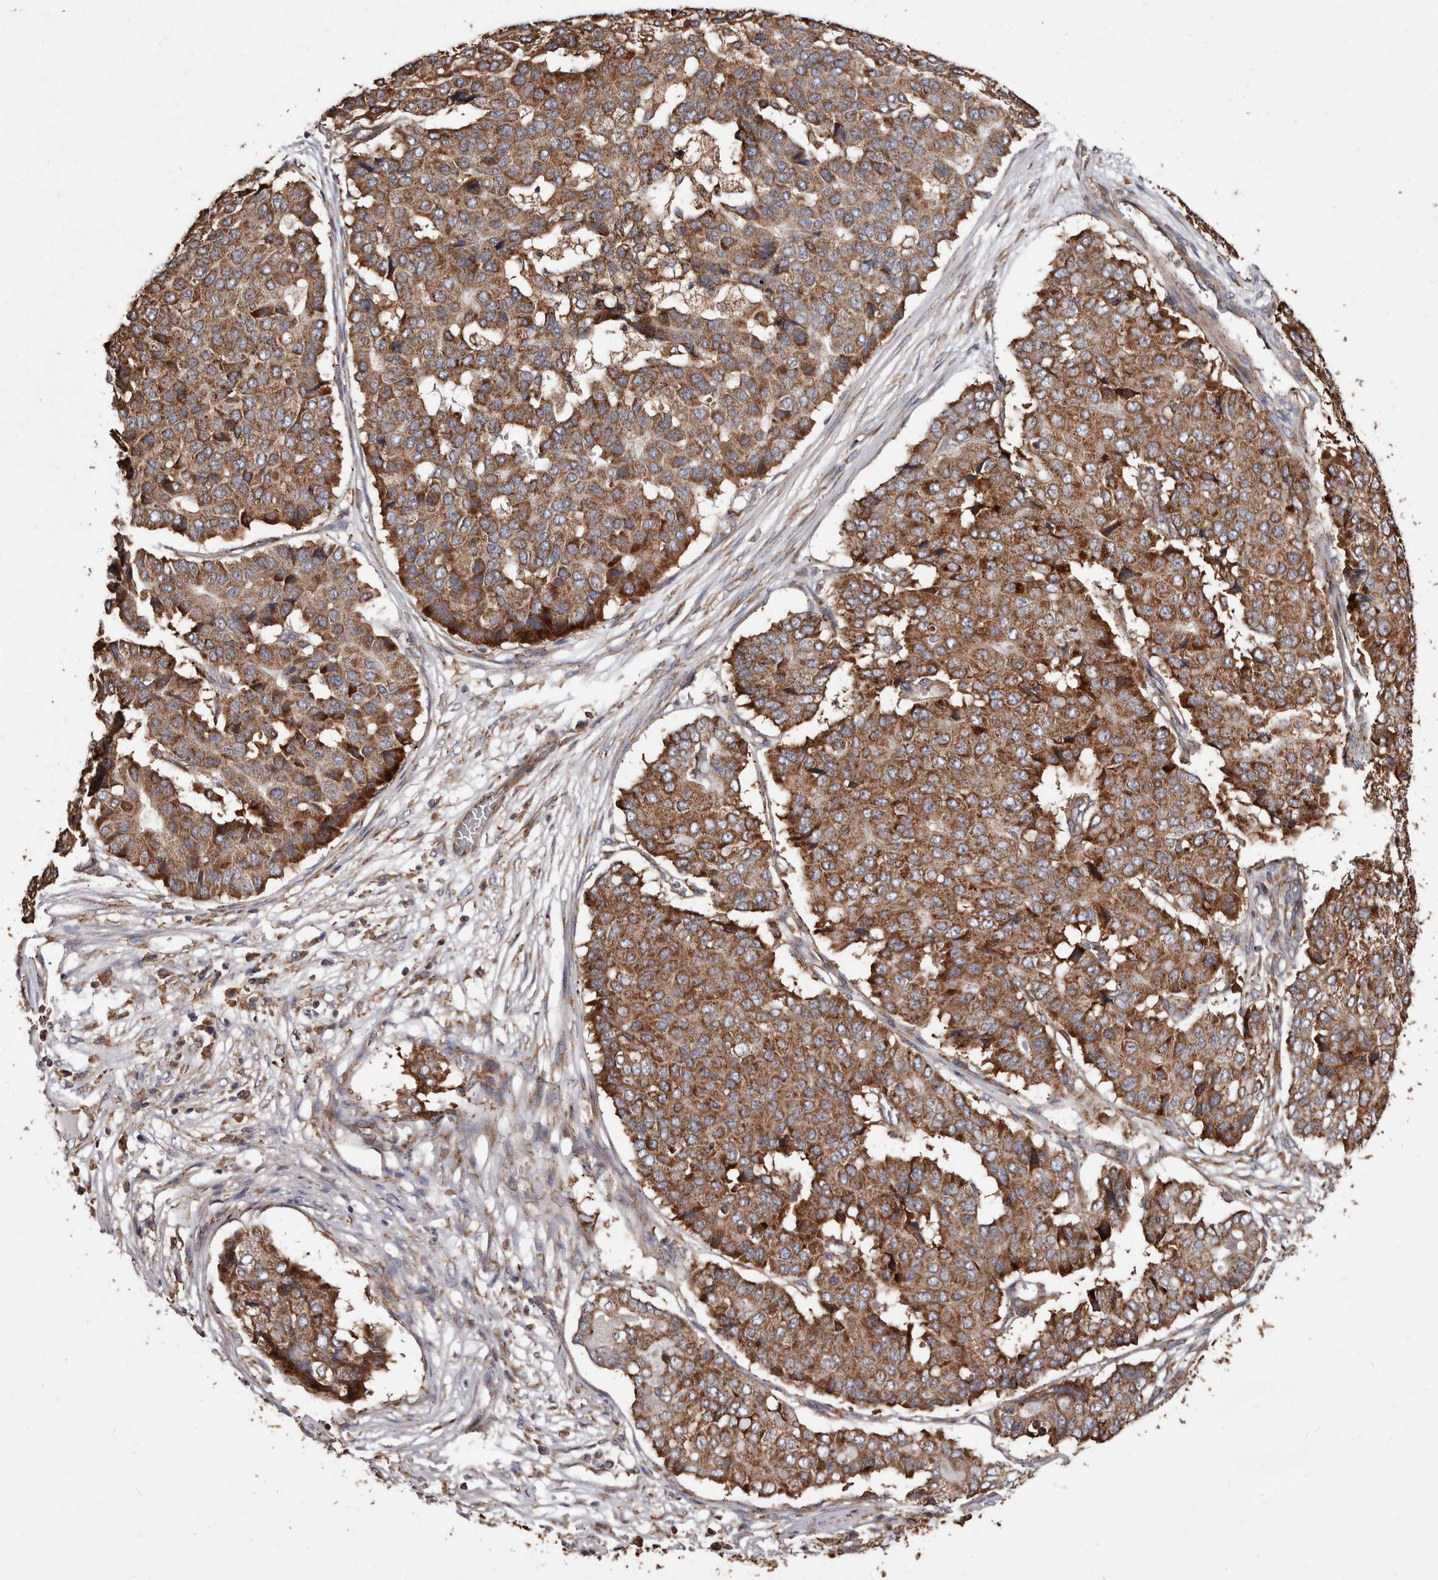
{"staining": {"intensity": "moderate", "quantity": ">75%", "location": "cytoplasmic/membranous"}, "tissue": "pancreatic cancer", "cell_type": "Tumor cells", "image_type": "cancer", "snomed": [{"axis": "morphology", "description": "Adenocarcinoma, NOS"}, {"axis": "topography", "description": "Pancreas"}], "caption": "About >75% of tumor cells in human pancreatic cancer (adenocarcinoma) display moderate cytoplasmic/membranous protein positivity as visualized by brown immunohistochemical staining.", "gene": "STEAP2", "patient": {"sex": "male", "age": 50}}